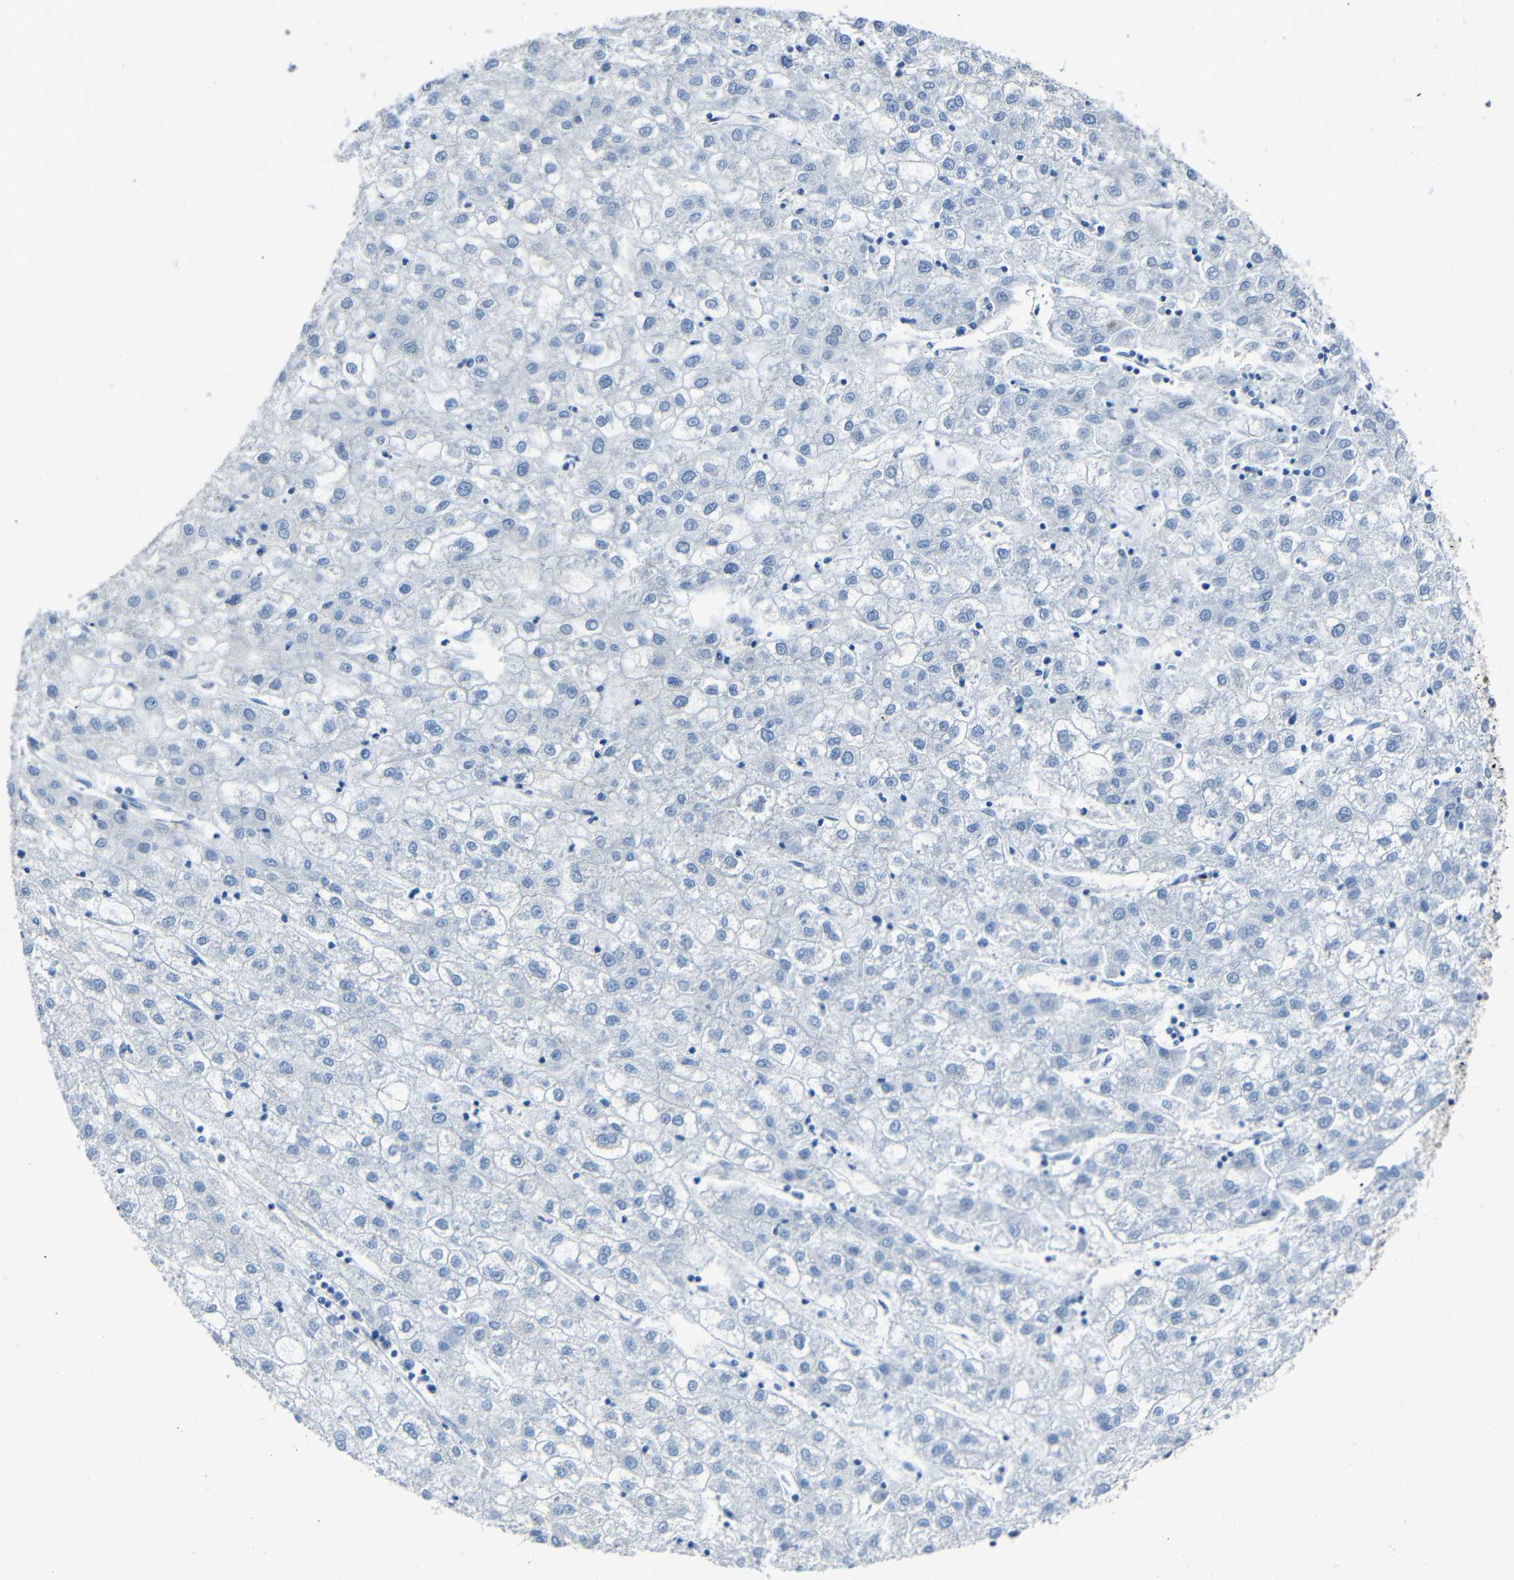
{"staining": {"intensity": "negative", "quantity": "none", "location": "none"}, "tissue": "liver cancer", "cell_type": "Tumor cells", "image_type": "cancer", "snomed": [{"axis": "morphology", "description": "Carcinoma, Hepatocellular, NOS"}, {"axis": "topography", "description": "Liver"}], "caption": "The image demonstrates no significant positivity in tumor cells of hepatocellular carcinoma (liver).", "gene": "DNAJC5", "patient": {"sex": "male", "age": 72}}